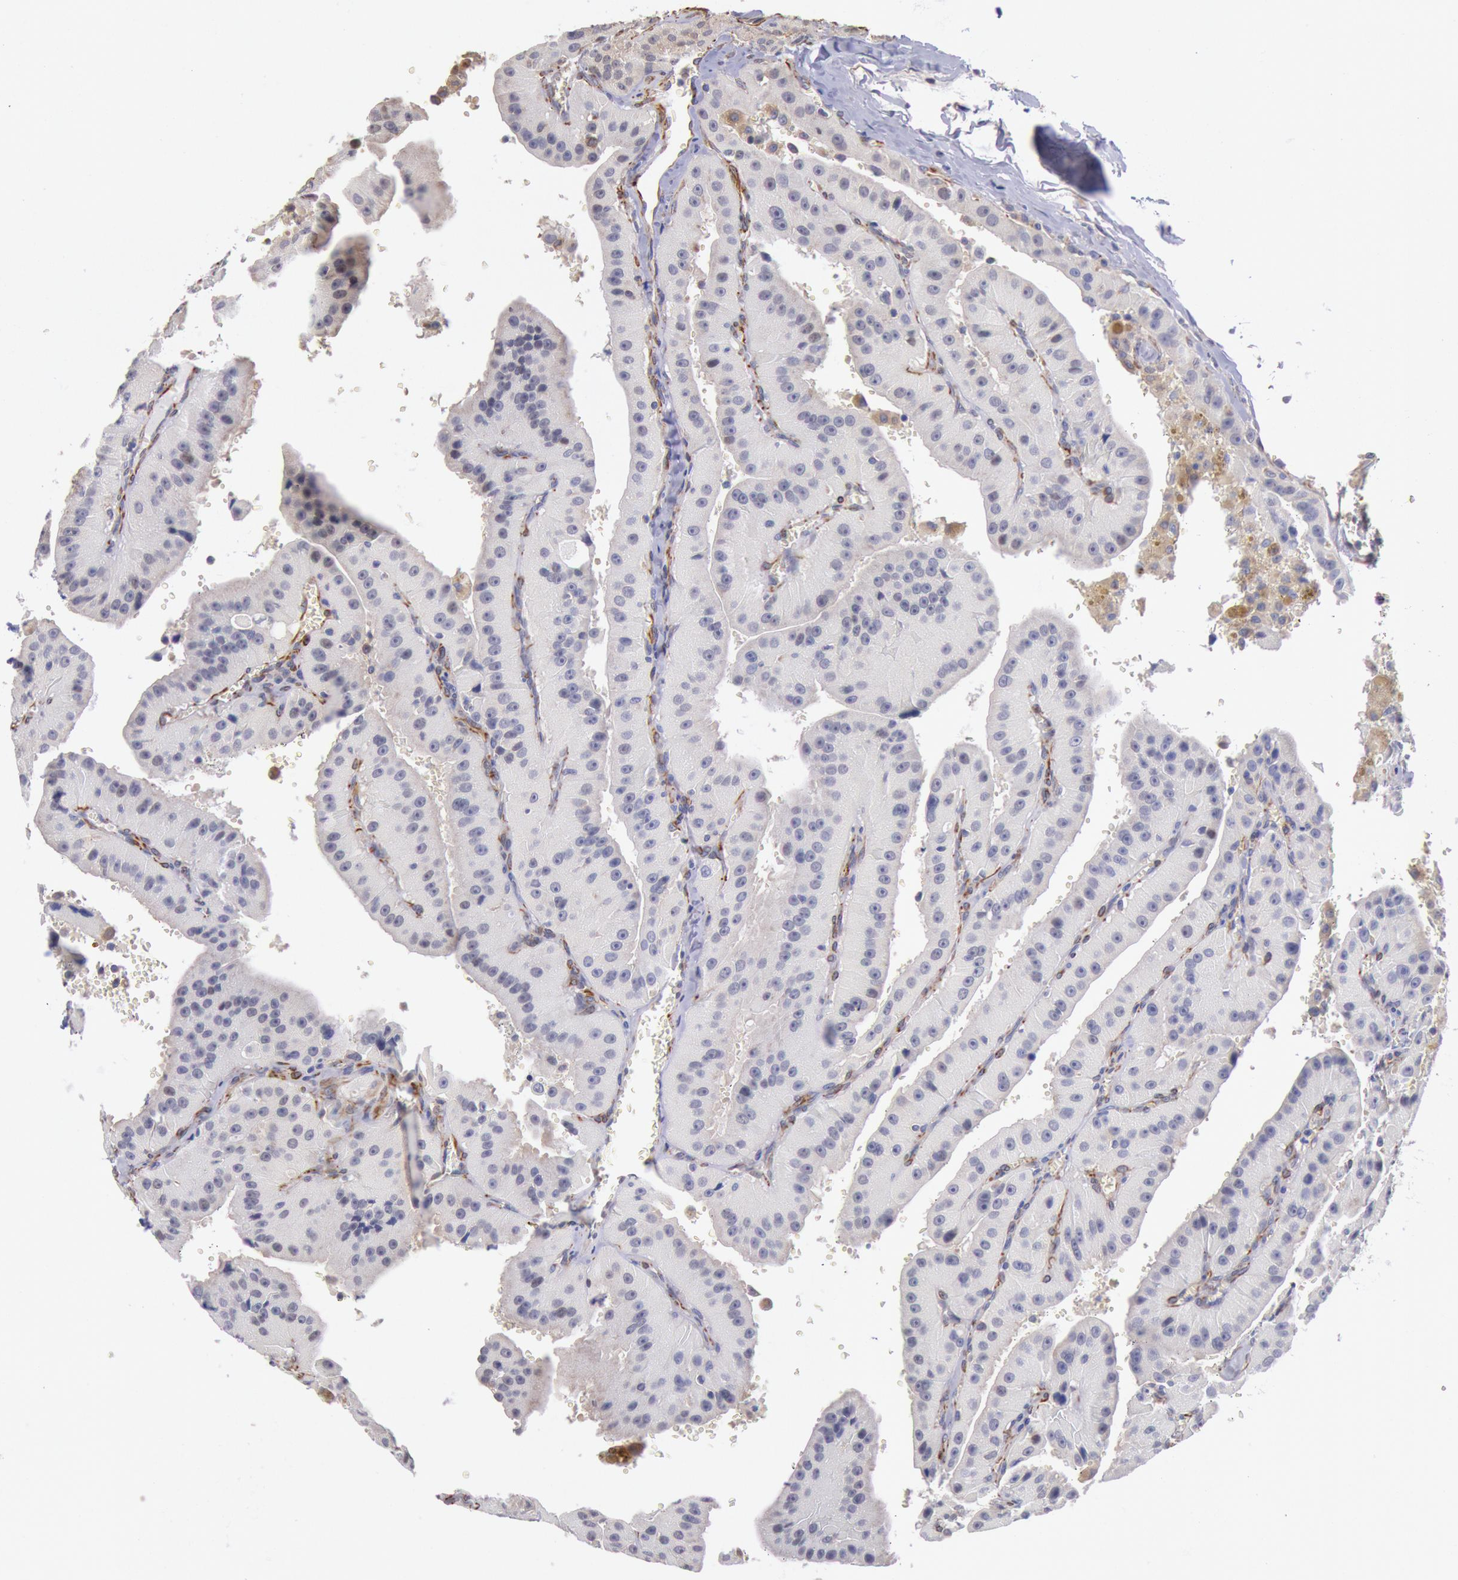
{"staining": {"intensity": "weak", "quantity": ">75%", "location": "cytoplasmic/membranous"}, "tissue": "thyroid cancer", "cell_type": "Tumor cells", "image_type": "cancer", "snomed": [{"axis": "morphology", "description": "Carcinoma, NOS"}, {"axis": "topography", "description": "Thyroid gland"}], "caption": "Immunohistochemistry (IHC) photomicrograph of human thyroid cancer (carcinoma) stained for a protein (brown), which reveals low levels of weak cytoplasmic/membranous expression in about >75% of tumor cells.", "gene": "DRG1", "patient": {"sex": "male", "age": 76}}